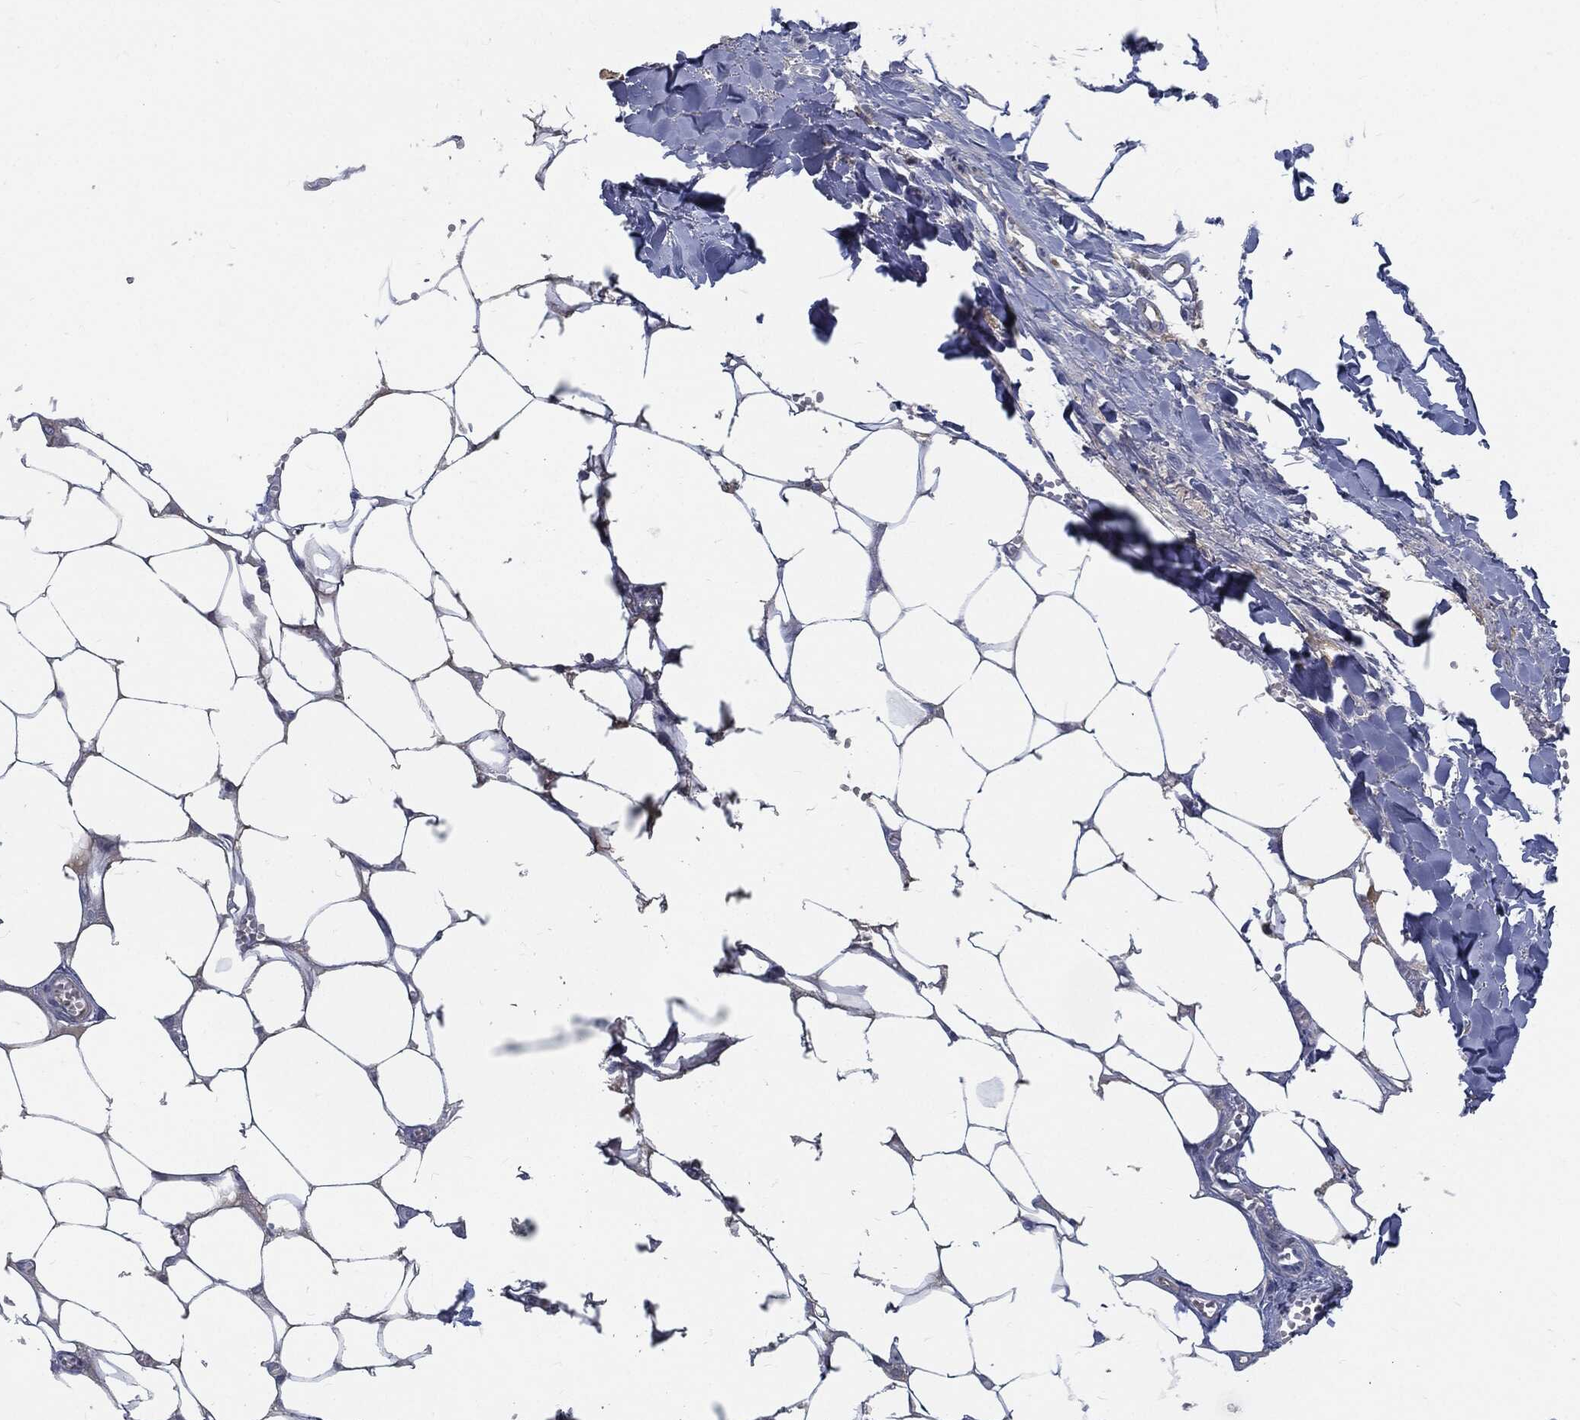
{"staining": {"intensity": "negative", "quantity": "none", "location": "none"}, "tissue": "adipose tissue", "cell_type": "Adipocytes", "image_type": "normal", "snomed": [{"axis": "morphology", "description": "Normal tissue, NOS"}, {"axis": "morphology", "description": "Squamous cell carcinoma, NOS"}, {"axis": "topography", "description": "Cartilage tissue"}, {"axis": "topography", "description": "Lung"}], "caption": "Immunohistochemistry (IHC) of normal human adipose tissue displays no staining in adipocytes.", "gene": "MST1", "patient": {"sex": "male", "age": 66}}